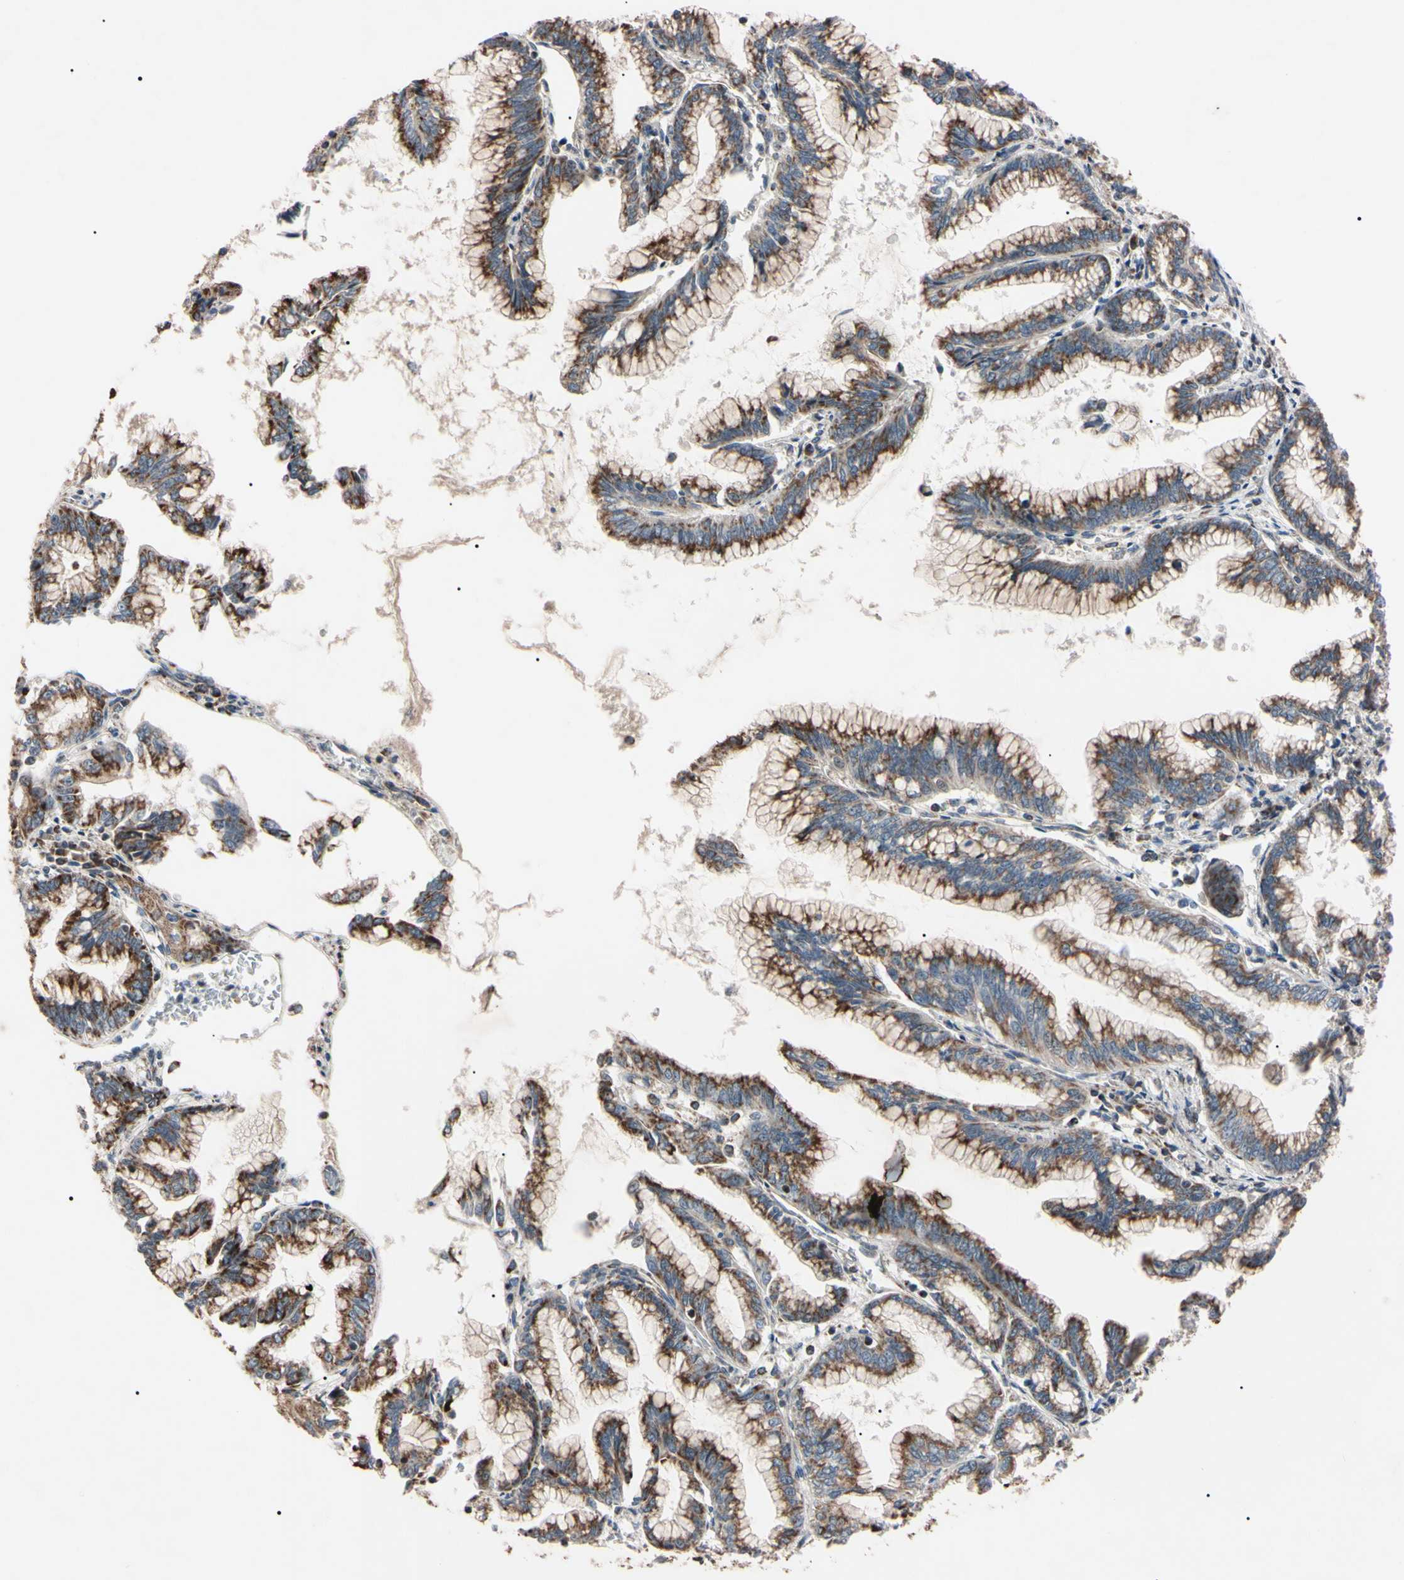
{"staining": {"intensity": "moderate", "quantity": ">75%", "location": "cytoplasmic/membranous"}, "tissue": "pancreatic cancer", "cell_type": "Tumor cells", "image_type": "cancer", "snomed": [{"axis": "morphology", "description": "Adenocarcinoma, NOS"}, {"axis": "topography", "description": "Pancreas"}], "caption": "Brown immunohistochemical staining in pancreatic cancer (adenocarcinoma) displays moderate cytoplasmic/membranous expression in about >75% of tumor cells.", "gene": "TNFRSF1A", "patient": {"sex": "female", "age": 64}}